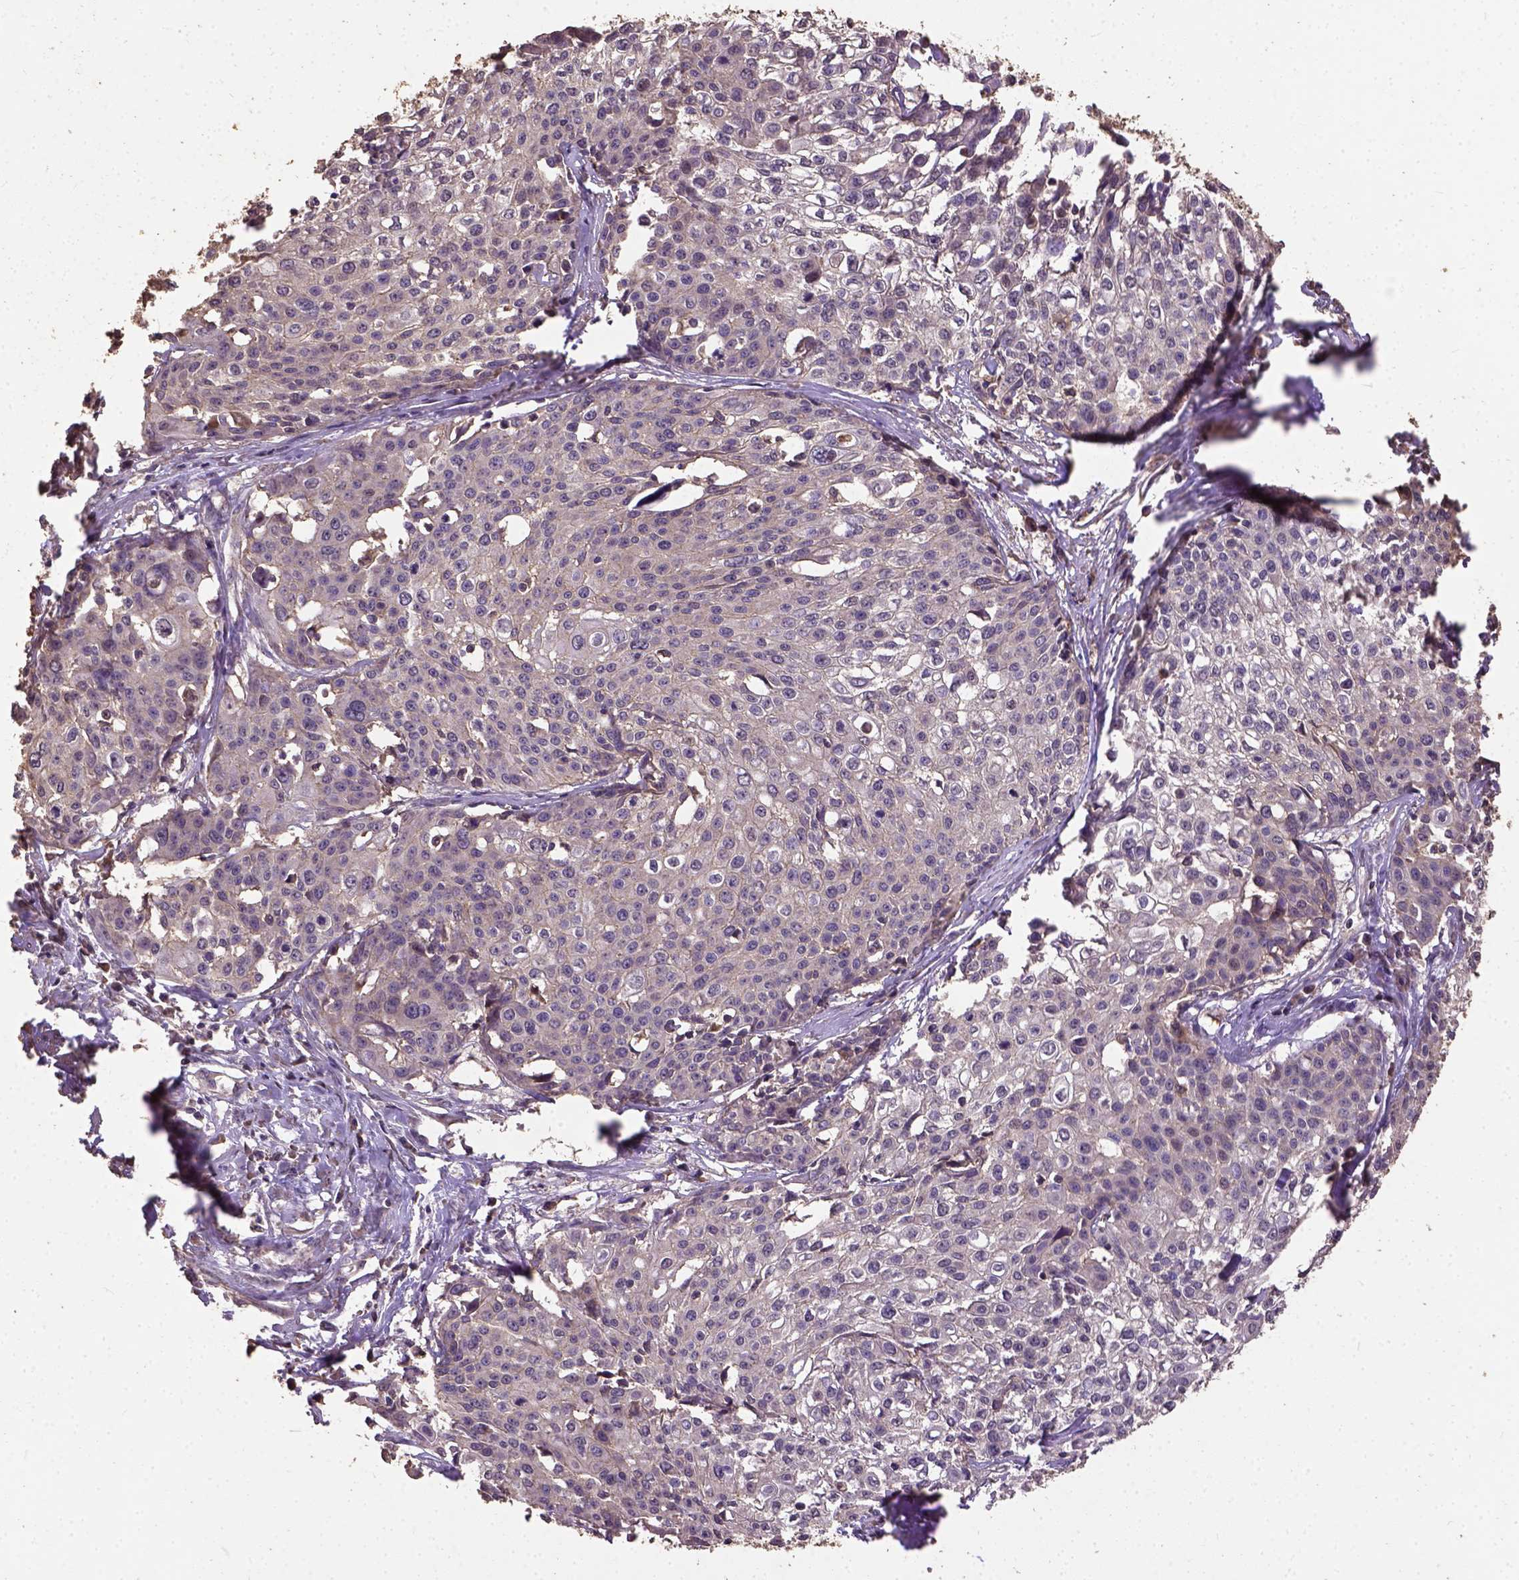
{"staining": {"intensity": "weak", "quantity": "25%-75%", "location": "cytoplasmic/membranous"}, "tissue": "cervical cancer", "cell_type": "Tumor cells", "image_type": "cancer", "snomed": [{"axis": "morphology", "description": "Squamous cell carcinoma, NOS"}, {"axis": "topography", "description": "Cervix"}], "caption": "A high-resolution micrograph shows IHC staining of cervical cancer, which displays weak cytoplasmic/membranous positivity in about 25%-75% of tumor cells. The staining was performed using DAB, with brown indicating positive protein expression. Nuclei are stained blue with hematoxylin.", "gene": "ATP1B3", "patient": {"sex": "female", "age": 39}}